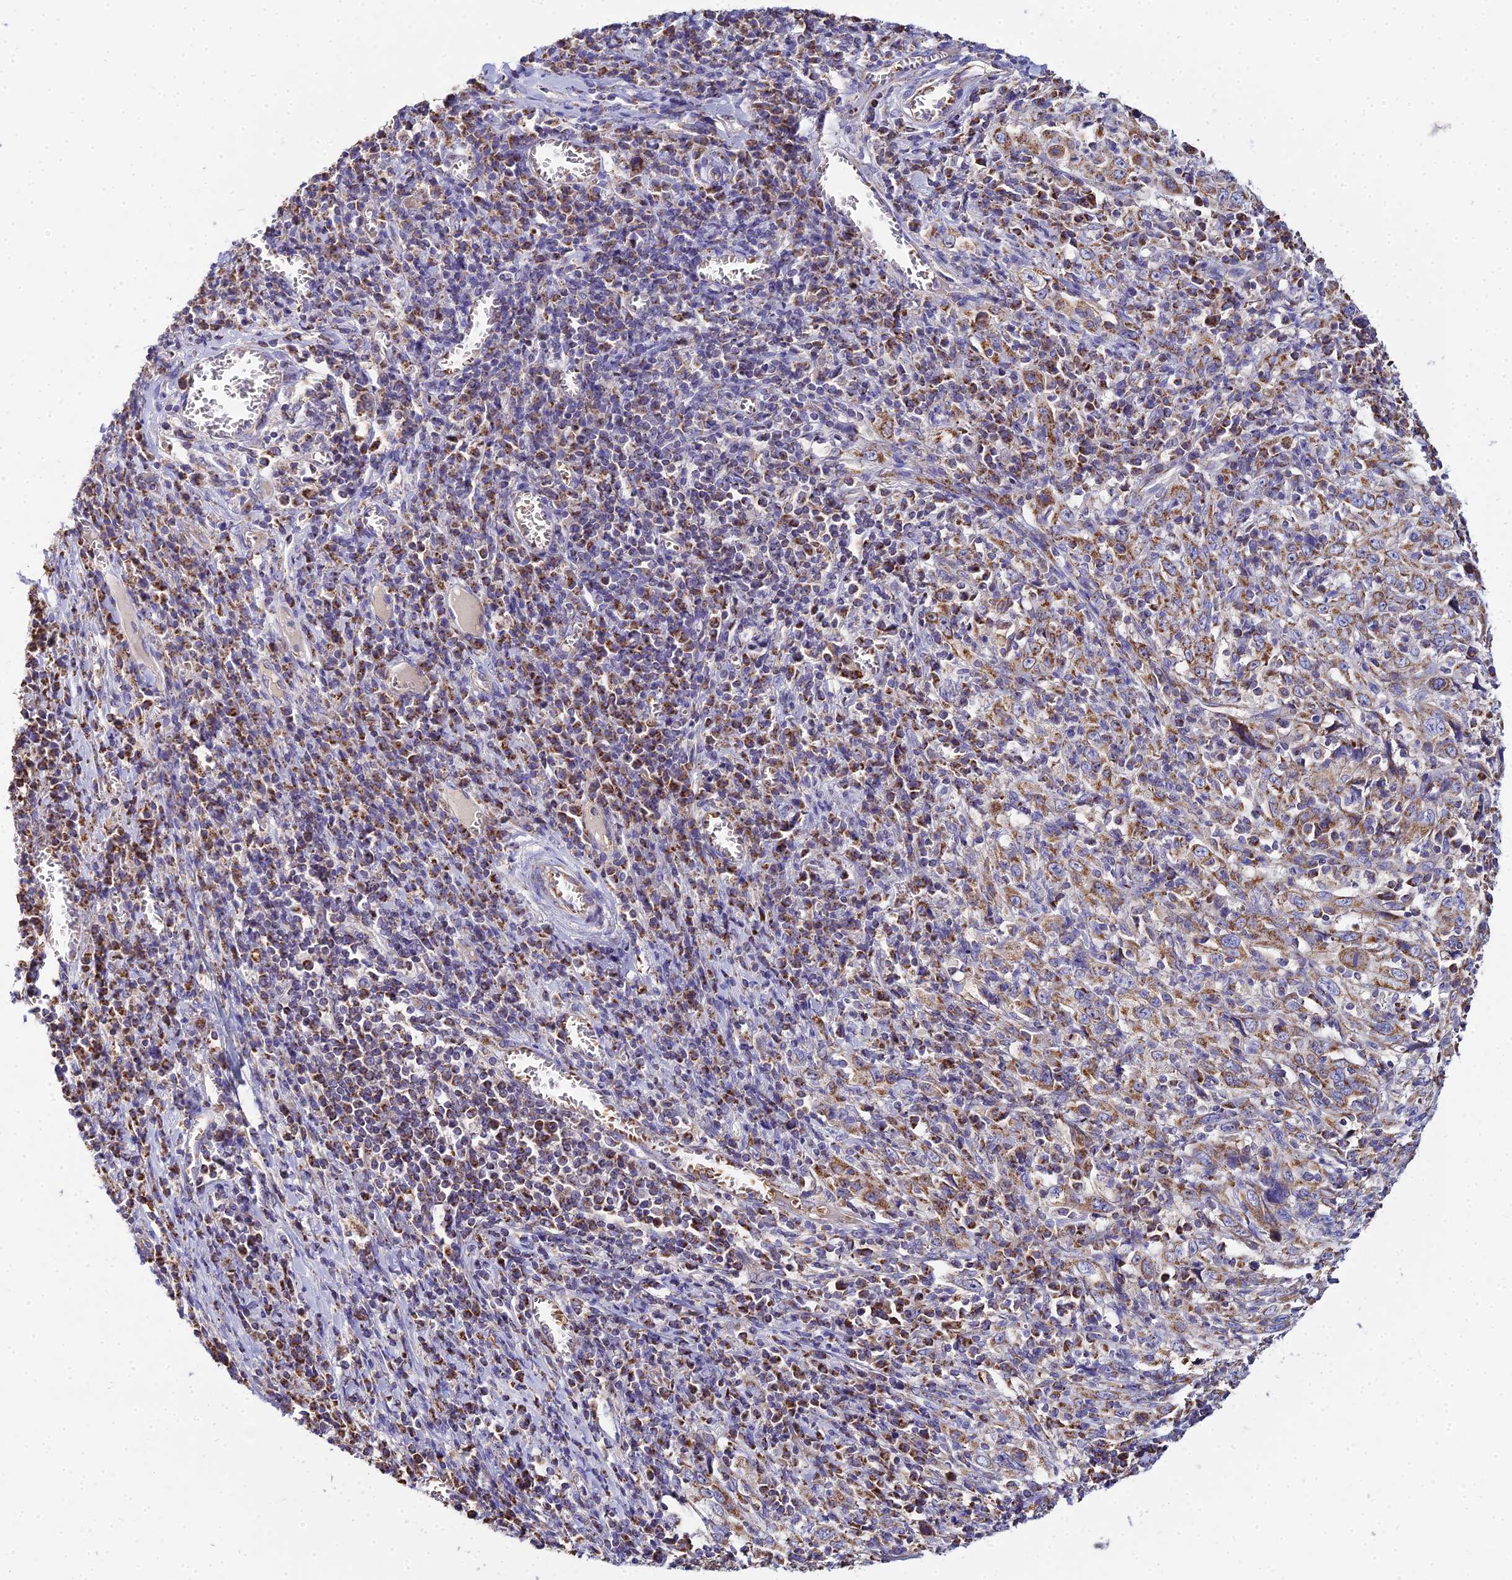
{"staining": {"intensity": "moderate", "quantity": ">75%", "location": "cytoplasmic/membranous"}, "tissue": "cervical cancer", "cell_type": "Tumor cells", "image_type": "cancer", "snomed": [{"axis": "morphology", "description": "Squamous cell carcinoma, NOS"}, {"axis": "topography", "description": "Cervix"}], "caption": "DAB immunohistochemical staining of cervical cancer reveals moderate cytoplasmic/membranous protein staining in approximately >75% of tumor cells.", "gene": "TYW5", "patient": {"sex": "female", "age": 46}}